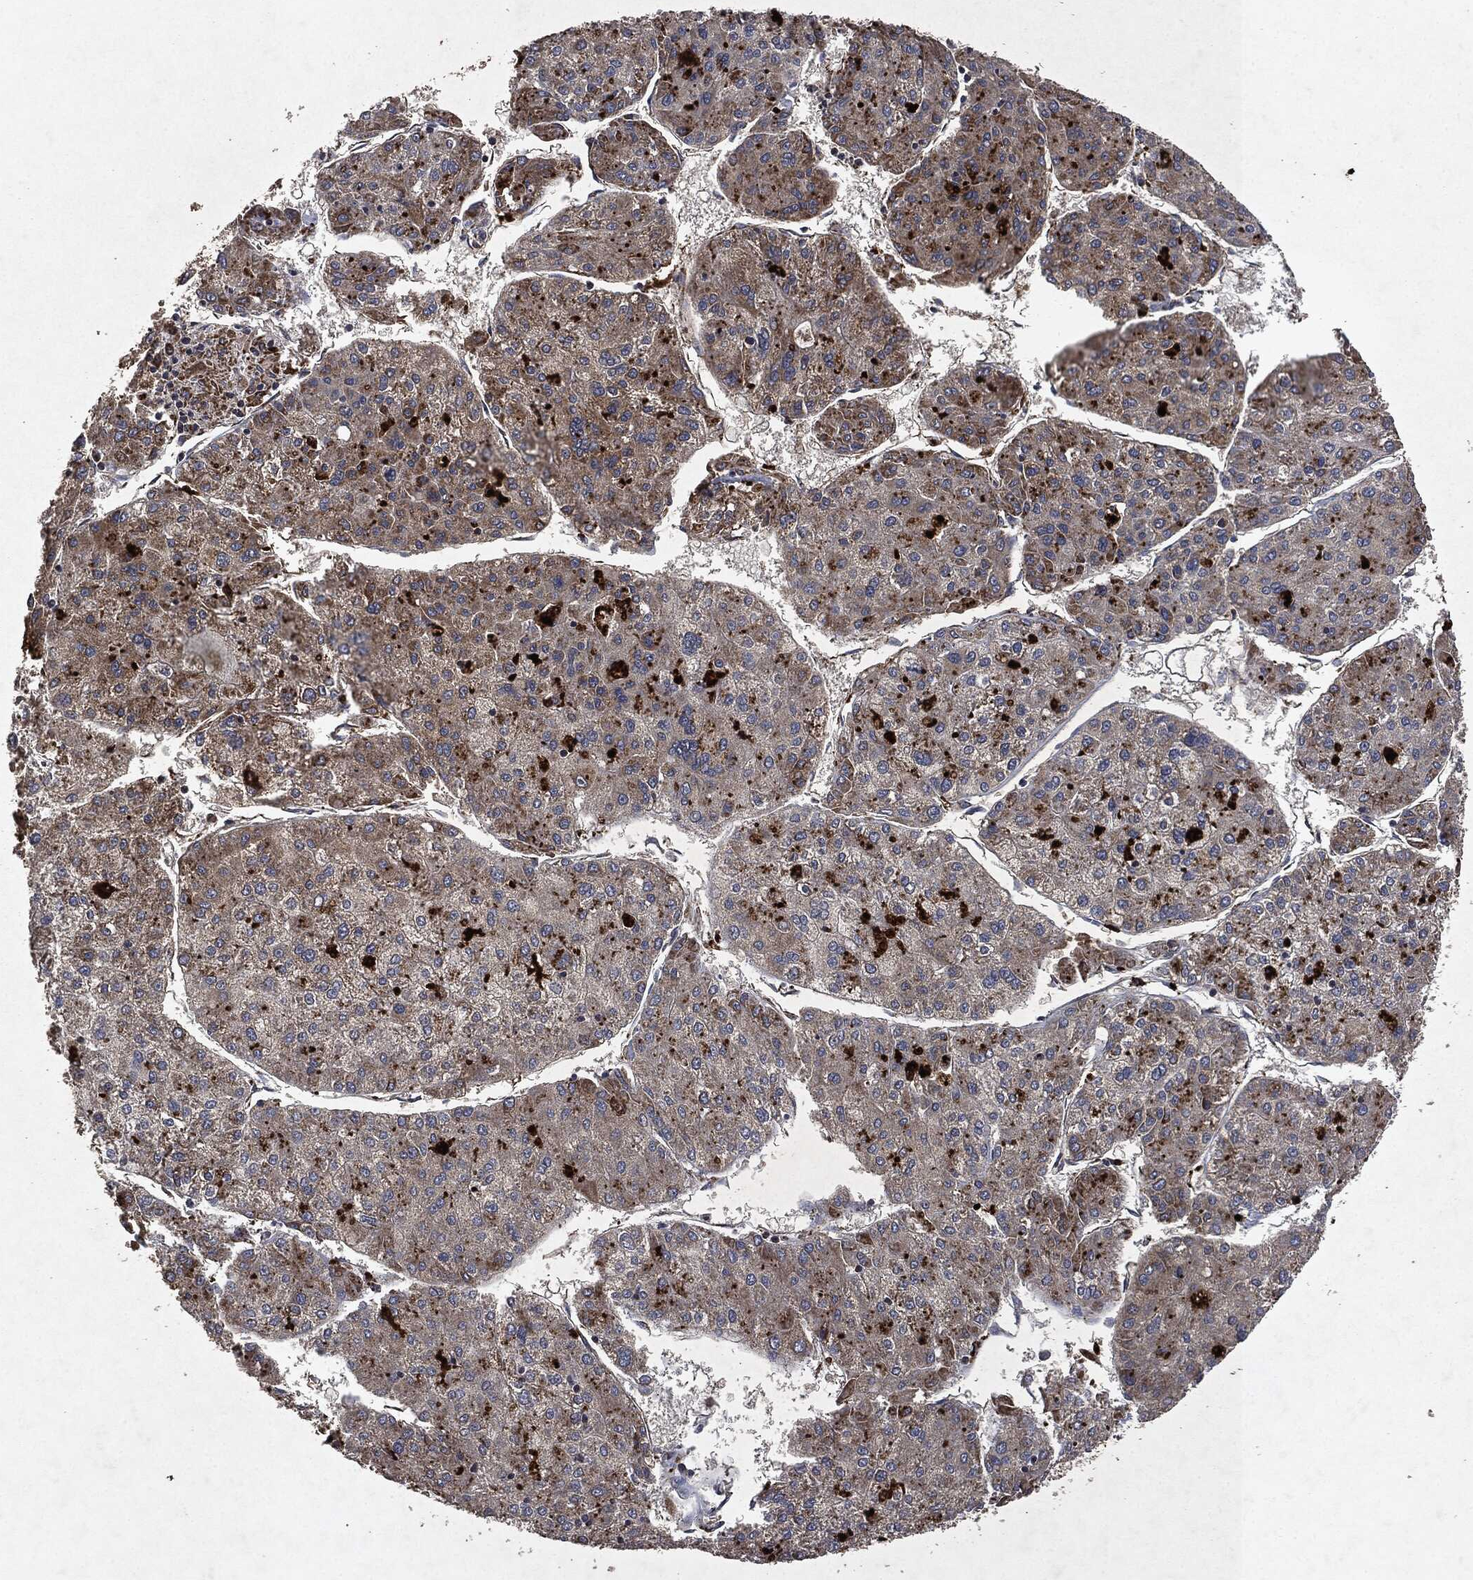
{"staining": {"intensity": "weak", "quantity": "25%-75%", "location": "cytoplasmic/membranous"}, "tissue": "liver cancer", "cell_type": "Tumor cells", "image_type": "cancer", "snomed": [{"axis": "morphology", "description": "Carcinoma, Hepatocellular, NOS"}, {"axis": "topography", "description": "Liver"}], "caption": "Weak cytoplasmic/membranous protein expression is seen in about 25%-75% of tumor cells in liver cancer (hepatocellular carcinoma).", "gene": "RYK", "patient": {"sex": "male", "age": 43}}